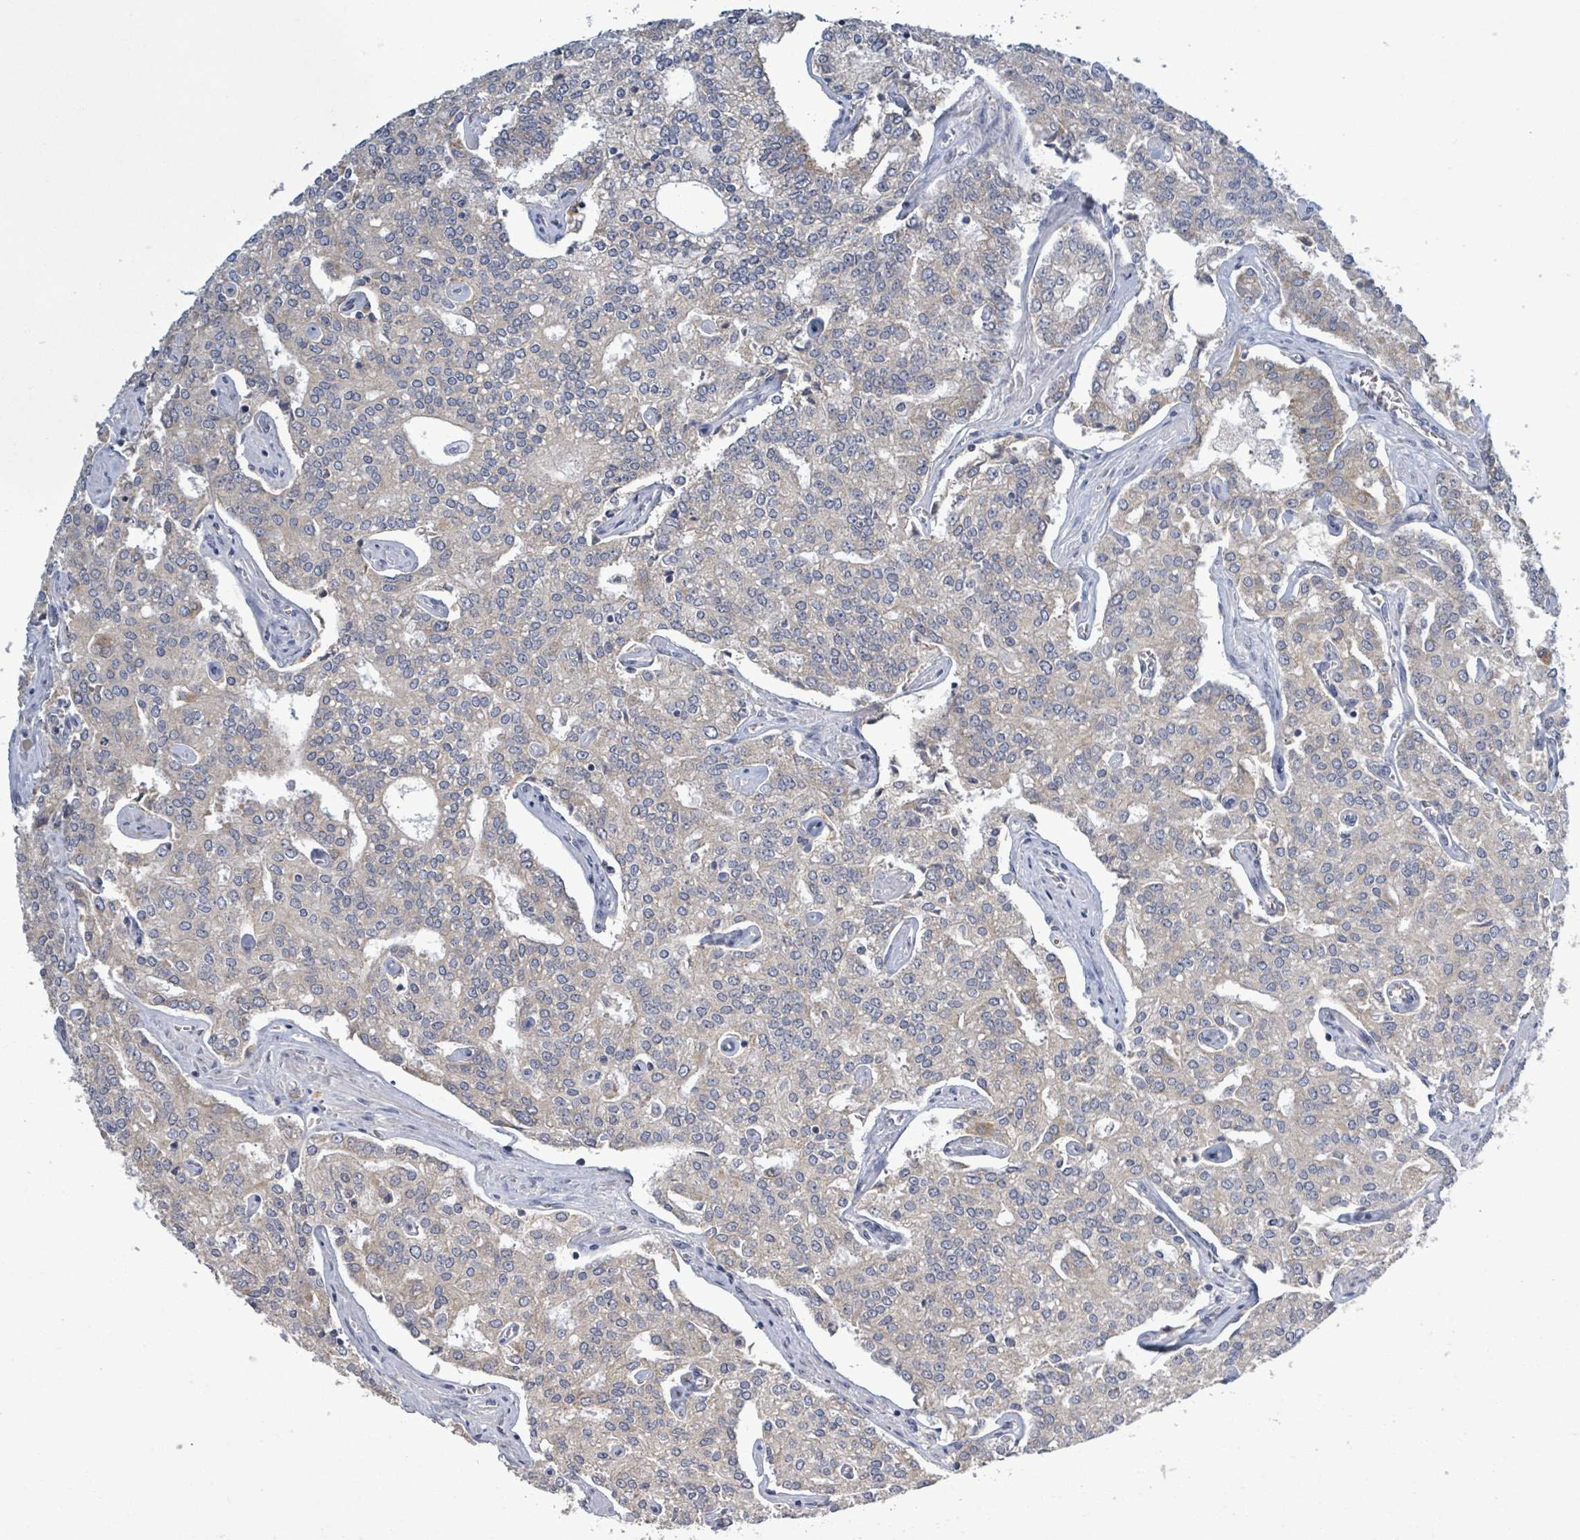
{"staining": {"intensity": "weak", "quantity": "<25%", "location": "cytoplasmic/membranous"}, "tissue": "prostate cancer", "cell_type": "Tumor cells", "image_type": "cancer", "snomed": [{"axis": "morphology", "description": "Adenocarcinoma, High grade"}, {"axis": "topography", "description": "Prostate"}], "caption": "Immunohistochemistry of prostate cancer shows no expression in tumor cells.", "gene": "ATP13A1", "patient": {"sex": "male", "age": 71}}